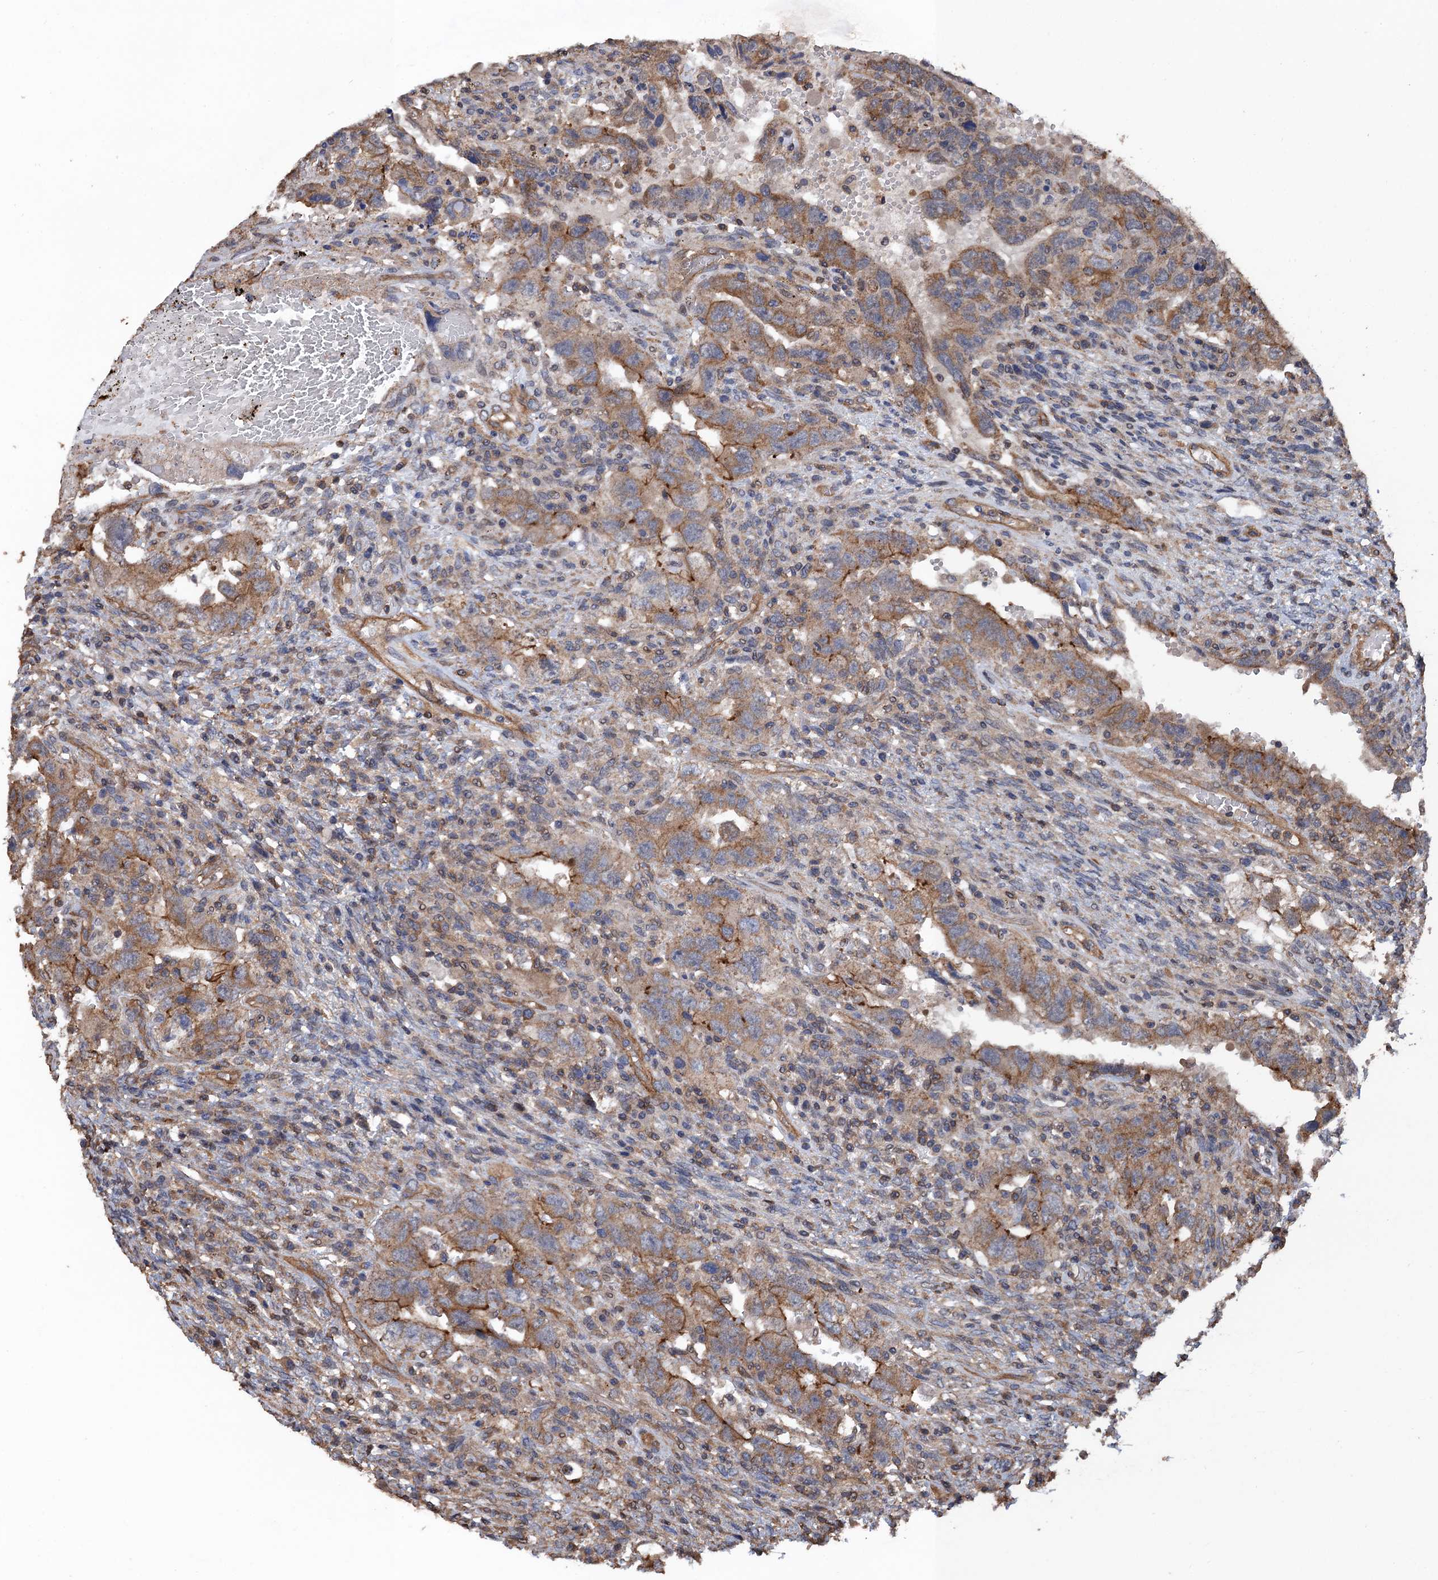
{"staining": {"intensity": "moderate", "quantity": "25%-75%", "location": "cytoplasmic/membranous"}, "tissue": "testis cancer", "cell_type": "Tumor cells", "image_type": "cancer", "snomed": [{"axis": "morphology", "description": "Carcinoma, Embryonal, NOS"}, {"axis": "topography", "description": "Testis"}], "caption": "DAB (3,3'-diaminobenzidine) immunohistochemical staining of human testis embryonal carcinoma reveals moderate cytoplasmic/membranous protein positivity in approximately 25%-75% of tumor cells.", "gene": "PPP4R1", "patient": {"sex": "male", "age": 26}}